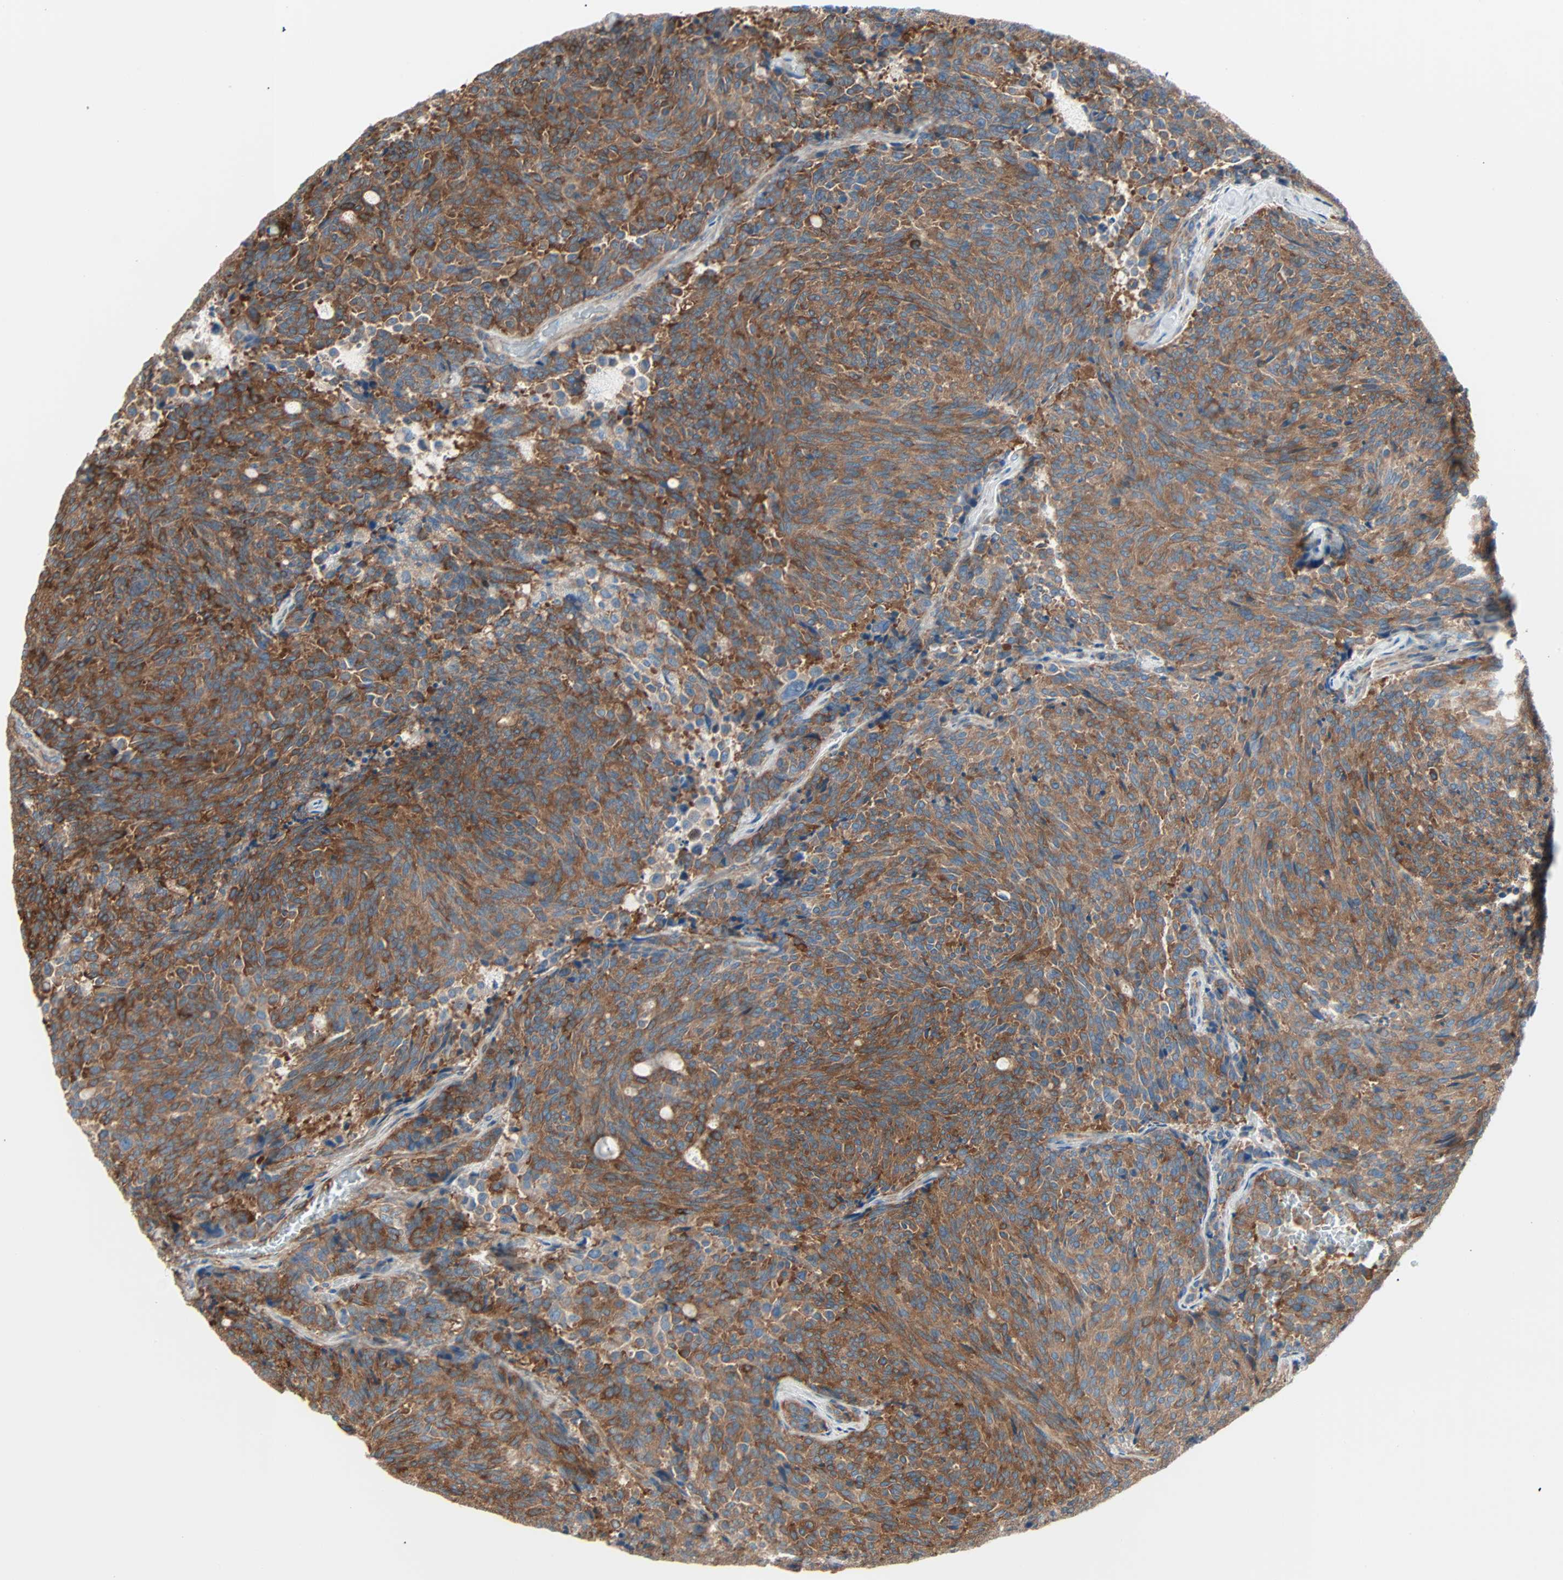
{"staining": {"intensity": "strong", "quantity": ">75%", "location": "cytoplasmic/membranous"}, "tissue": "carcinoid", "cell_type": "Tumor cells", "image_type": "cancer", "snomed": [{"axis": "morphology", "description": "Carcinoid, malignant, NOS"}, {"axis": "topography", "description": "Pancreas"}], "caption": "Protein expression by immunohistochemistry (IHC) shows strong cytoplasmic/membranous expression in about >75% of tumor cells in malignant carcinoid.", "gene": "EPB41L2", "patient": {"sex": "female", "age": 54}}